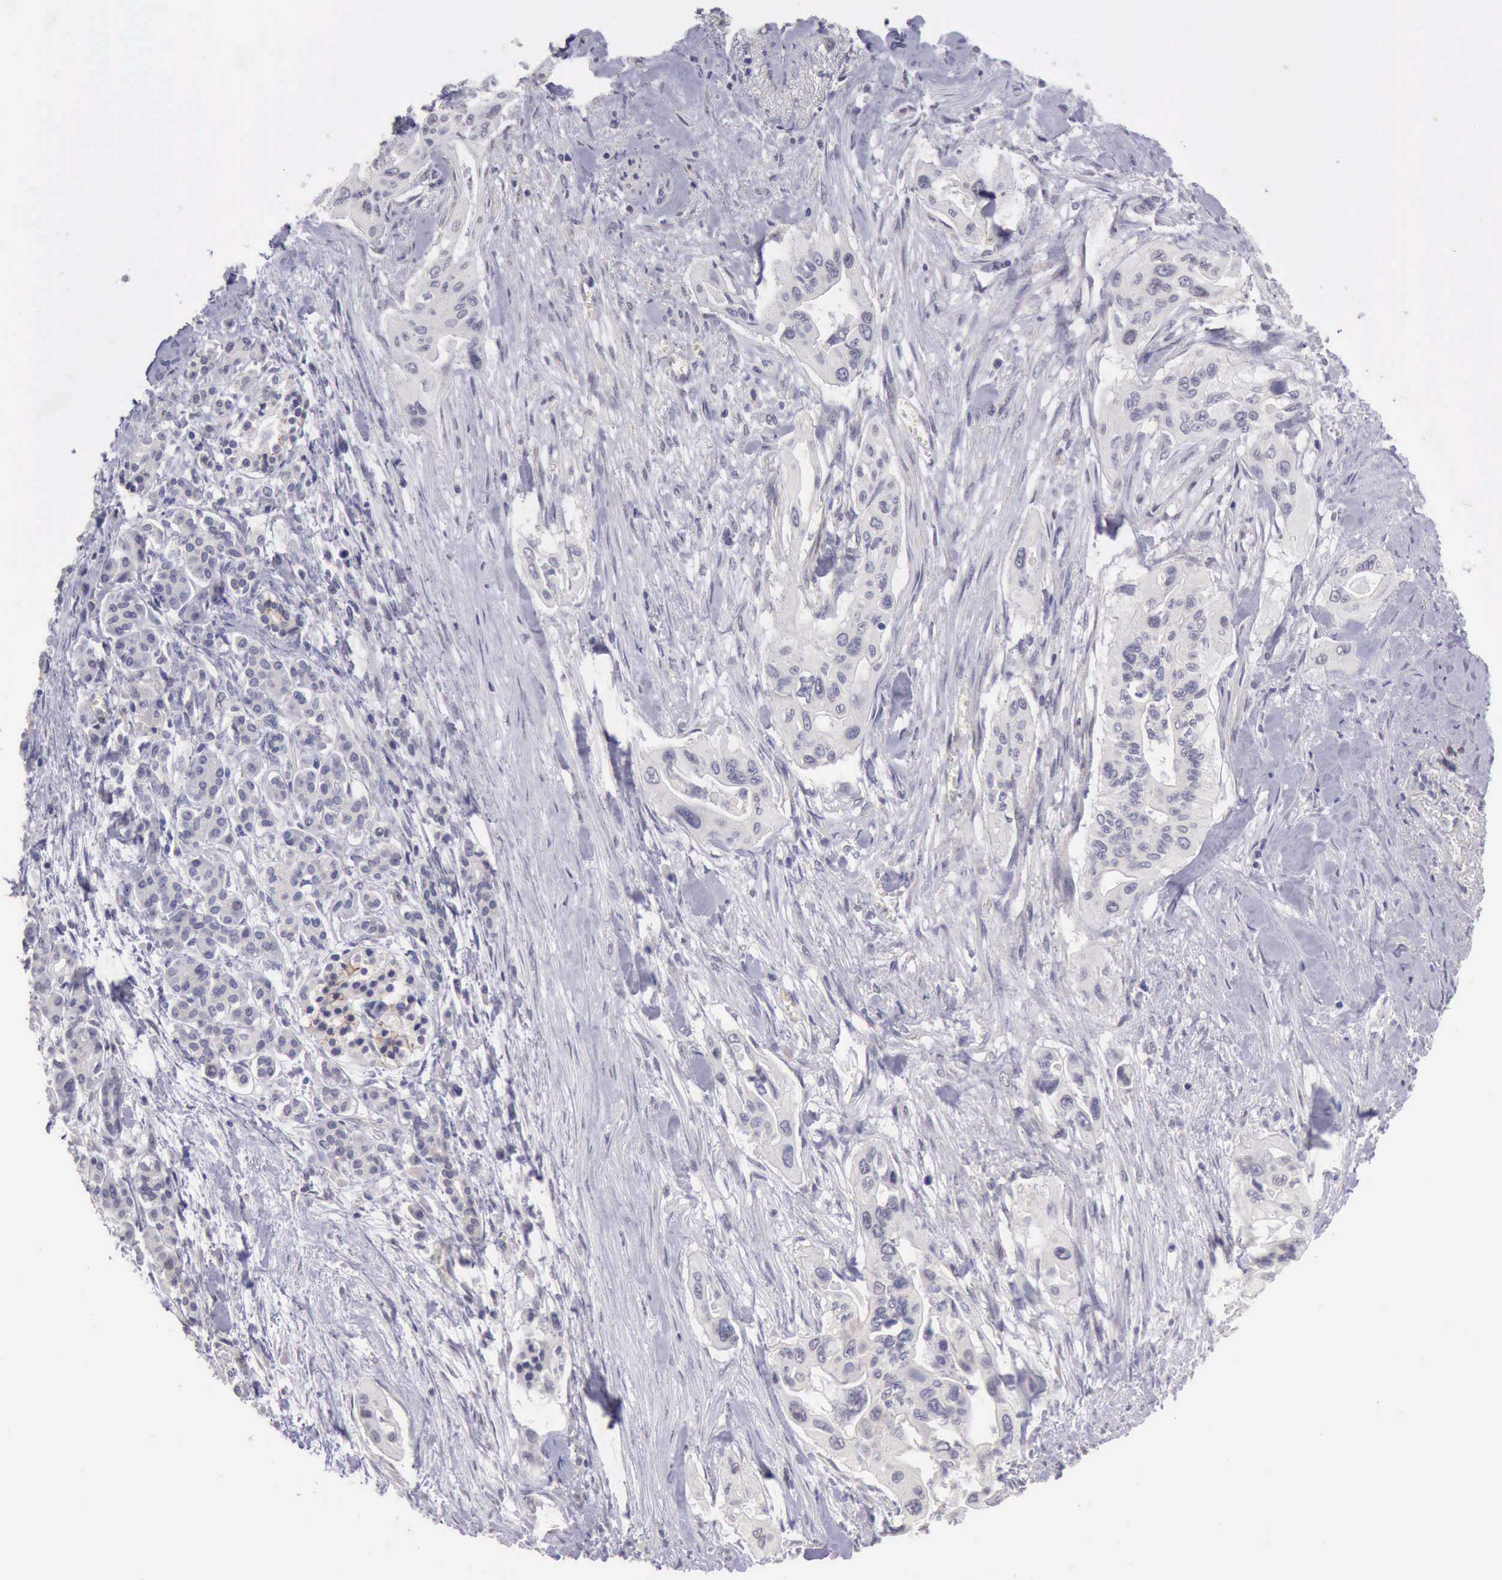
{"staining": {"intensity": "negative", "quantity": "none", "location": "none"}, "tissue": "pancreatic cancer", "cell_type": "Tumor cells", "image_type": "cancer", "snomed": [{"axis": "morphology", "description": "Adenocarcinoma, NOS"}, {"axis": "topography", "description": "Pancreas"}], "caption": "This is an immunohistochemistry histopathology image of pancreatic cancer. There is no positivity in tumor cells.", "gene": "KCND1", "patient": {"sex": "male", "age": 77}}